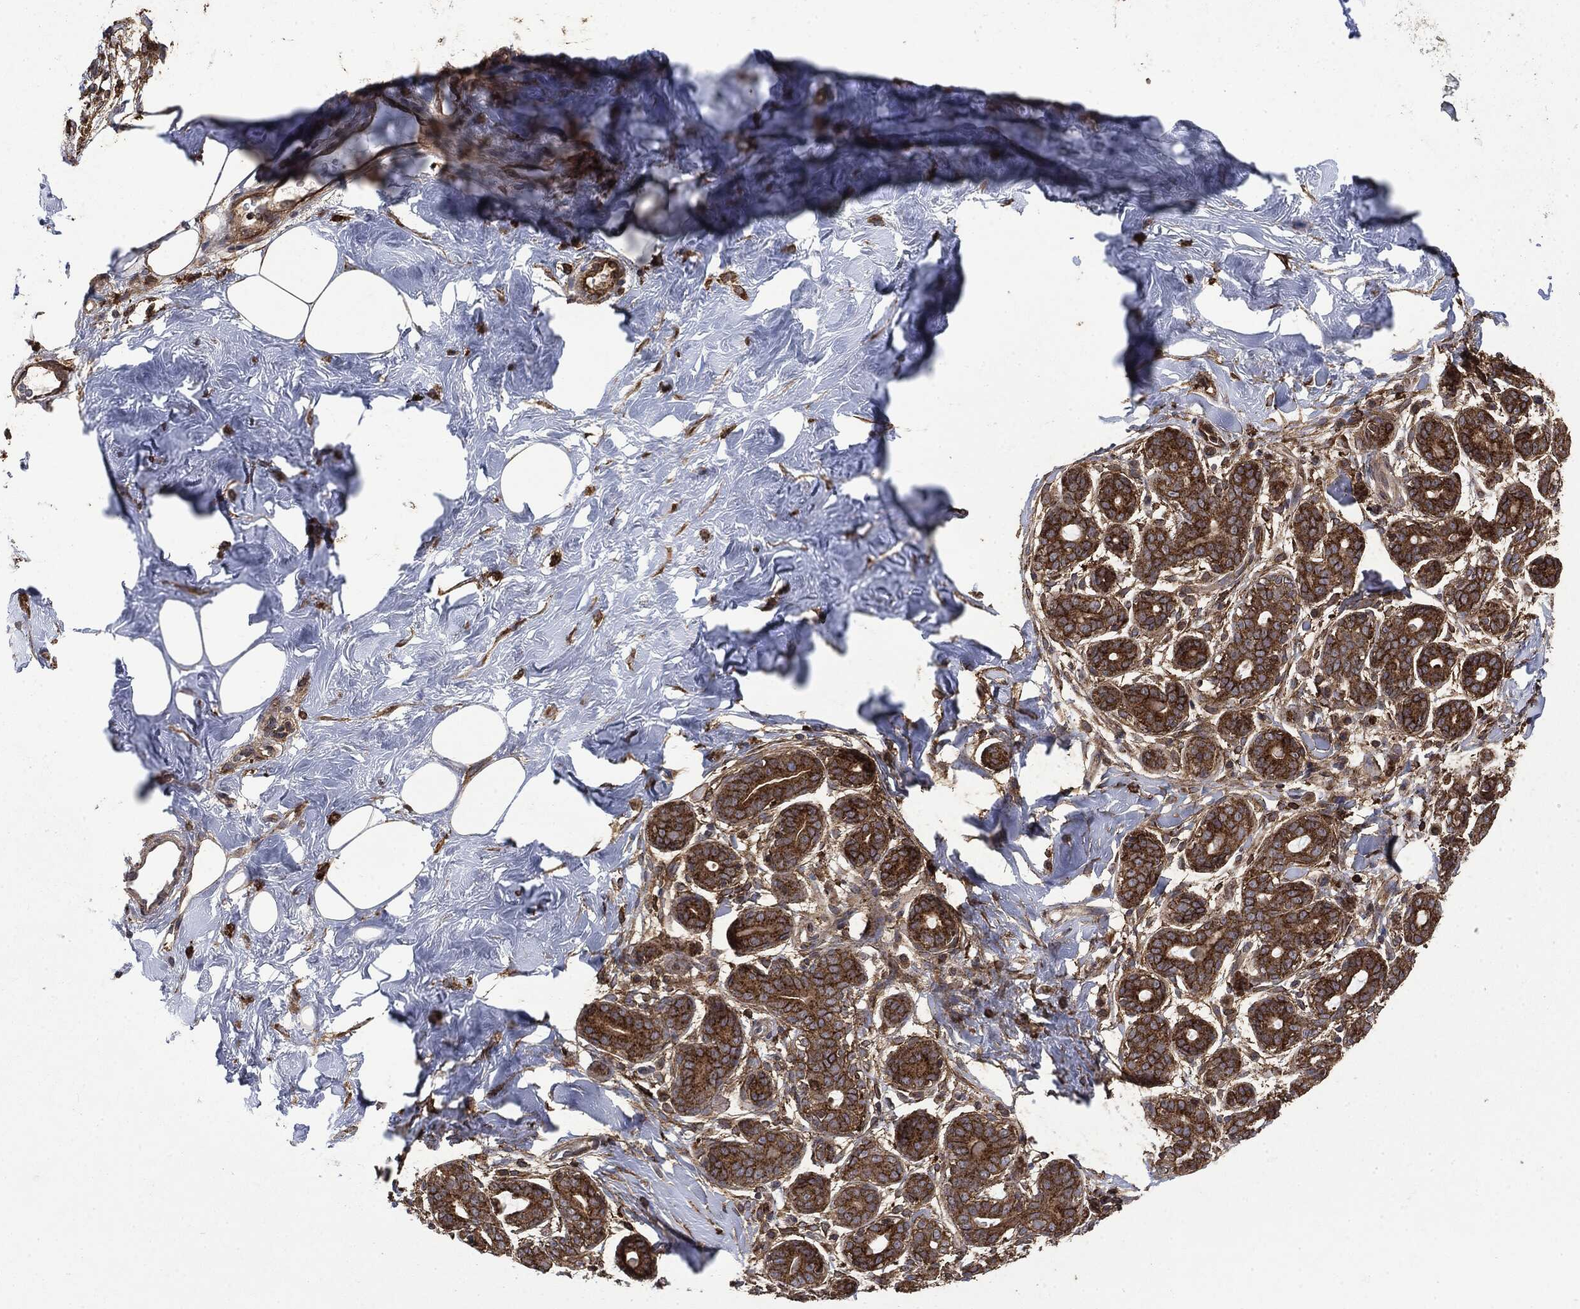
{"staining": {"intensity": "negative", "quantity": "none", "location": "none"}, "tissue": "breast", "cell_type": "Adipocytes", "image_type": "normal", "snomed": [{"axis": "morphology", "description": "Normal tissue, NOS"}, {"axis": "topography", "description": "Breast"}], "caption": "The photomicrograph displays no staining of adipocytes in unremarkable breast. Brightfield microscopy of immunohistochemistry (IHC) stained with DAB (brown) and hematoxylin (blue), captured at high magnification.", "gene": "SNX5", "patient": {"sex": "female", "age": 43}}